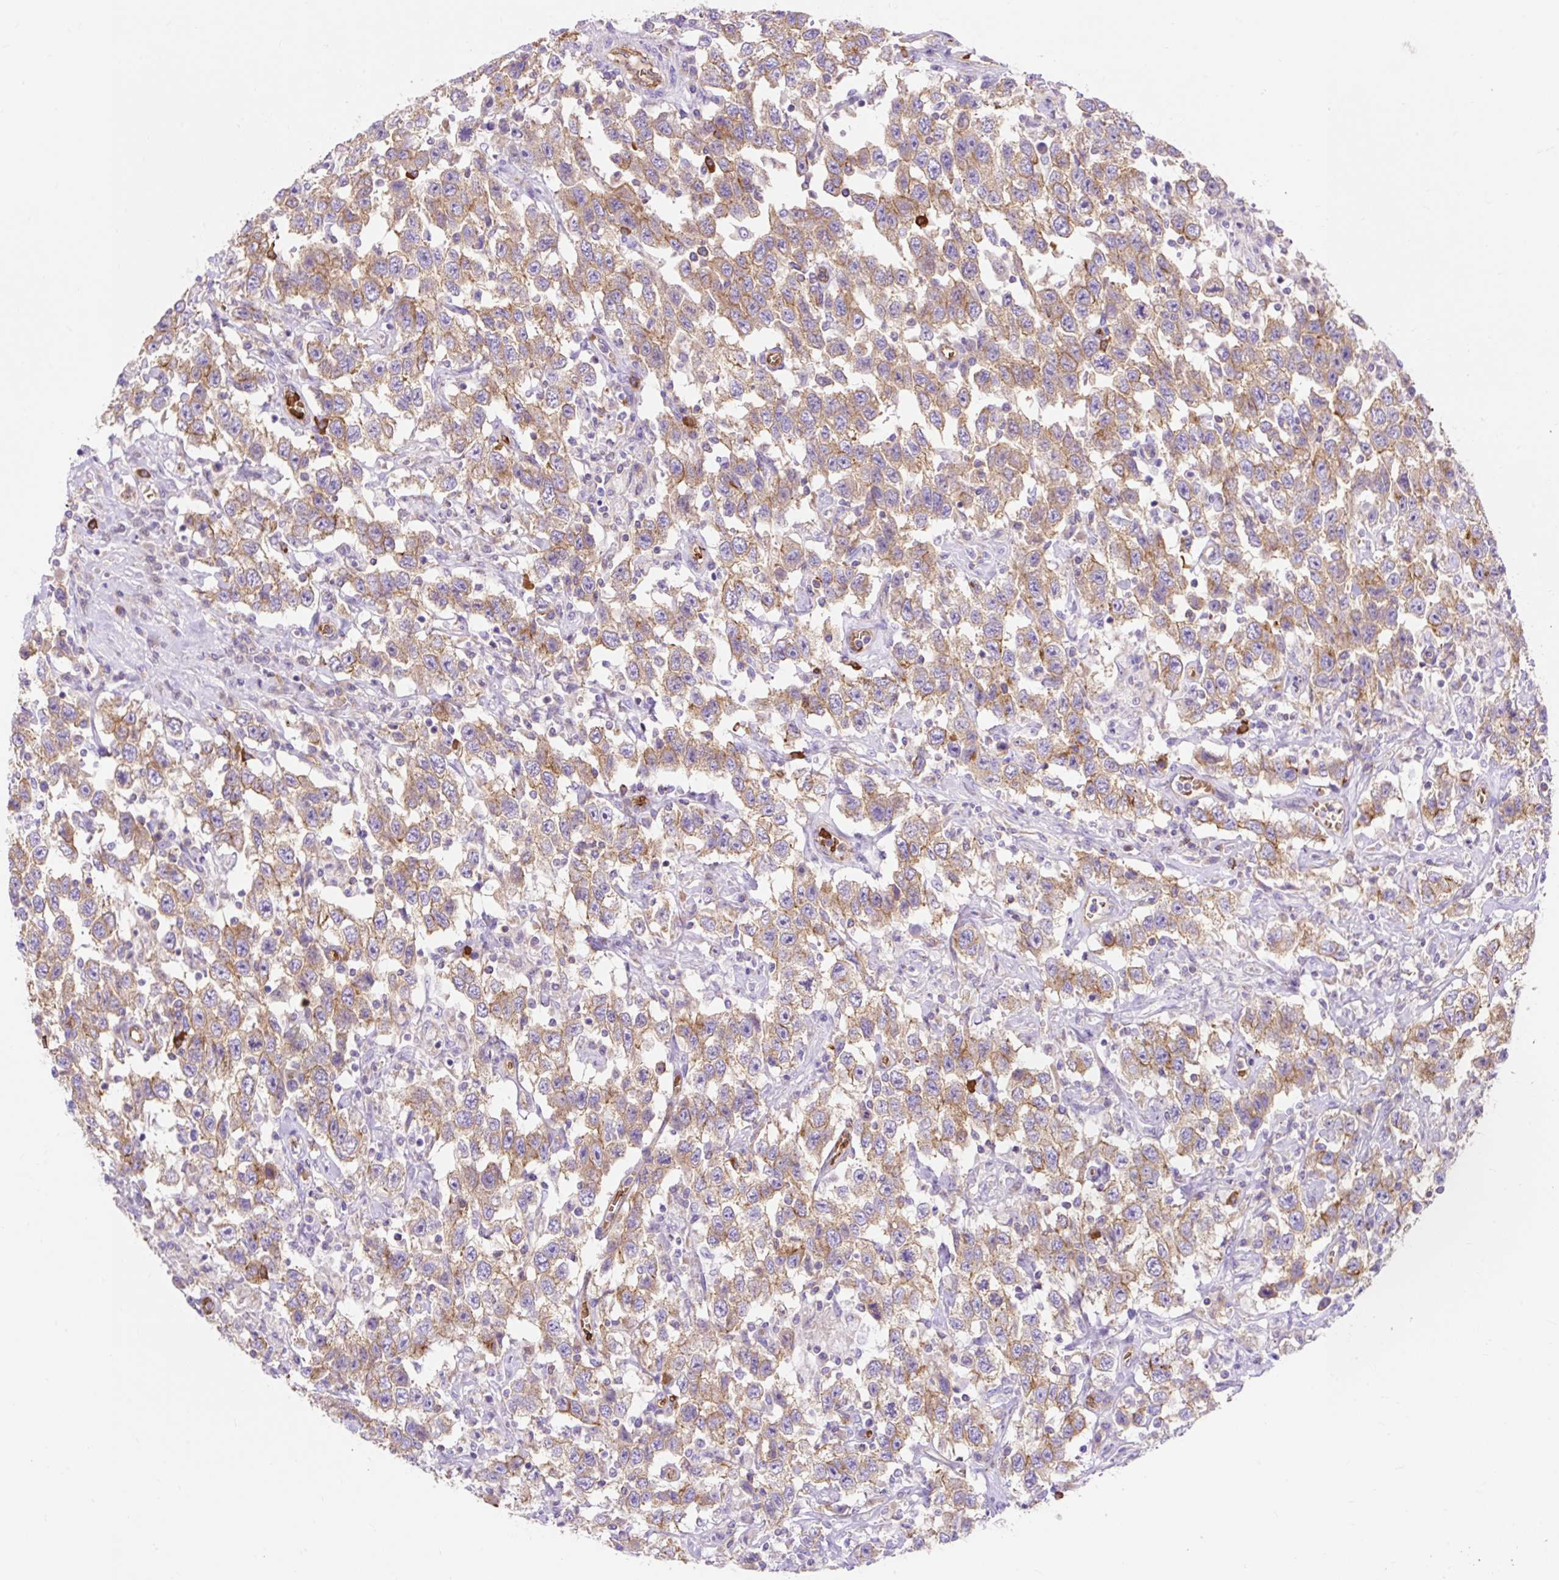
{"staining": {"intensity": "moderate", "quantity": ">75%", "location": "cytoplasmic/membranous"}, "tissue": "testis cancer", "cell_type": "Tumor cells", "image_type": "cancer", "snomed": [{"axis": "morphology", "description": "Seminoma, NOS"}, {"axis": "topography", "description": "Testis"}], "caption": "Tumor cells show medium levels of moderate cytoplasmic/membranous staining in approximately >75% of cells in testis cancer.", "gene": "HIP1R", "patient": {"sex": "male", "age": 41}}